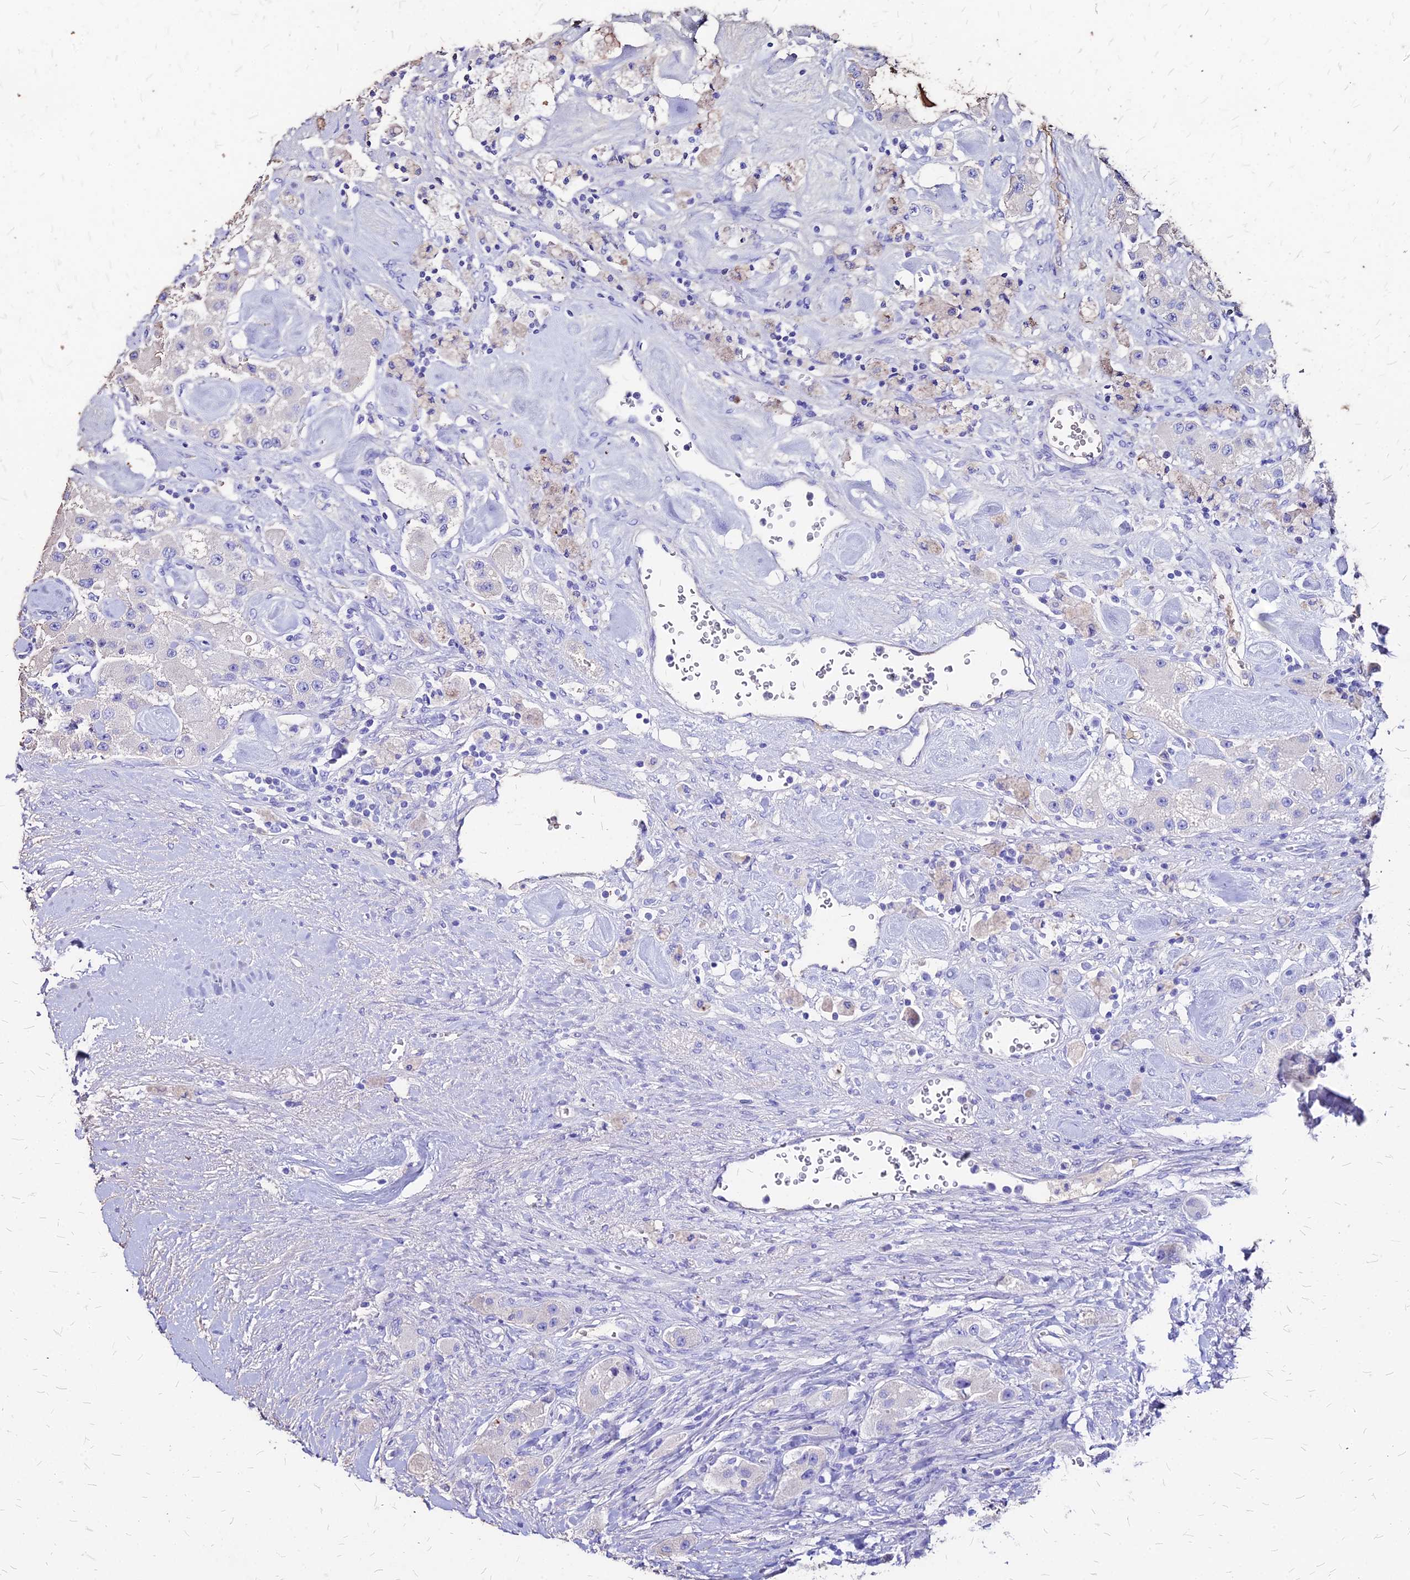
{"staining": {"intensity": "negative", "quantity": "none", "location": "none"}, "tissue": "carcinoid", "cell_type": "Tumor cells", "image_type": "cancer", "snomed": [{"axis": "morphology", "description": "Carcinoid, malignant, NOS"}, {"axis": "topography", "description": "Pancreas"}], "caption": "A high-resolution histopathology image shows immunohistochemistry (IHC) staining of carcinoid, which reveals no significant positivity in tumor cells. (DAB (3,3'-diaminobenzidine) immunohistochemistry (IHC) with hematoxylin counter stain).", "gene": "NME5", "patient": {"sex": "male", "age": 41}}